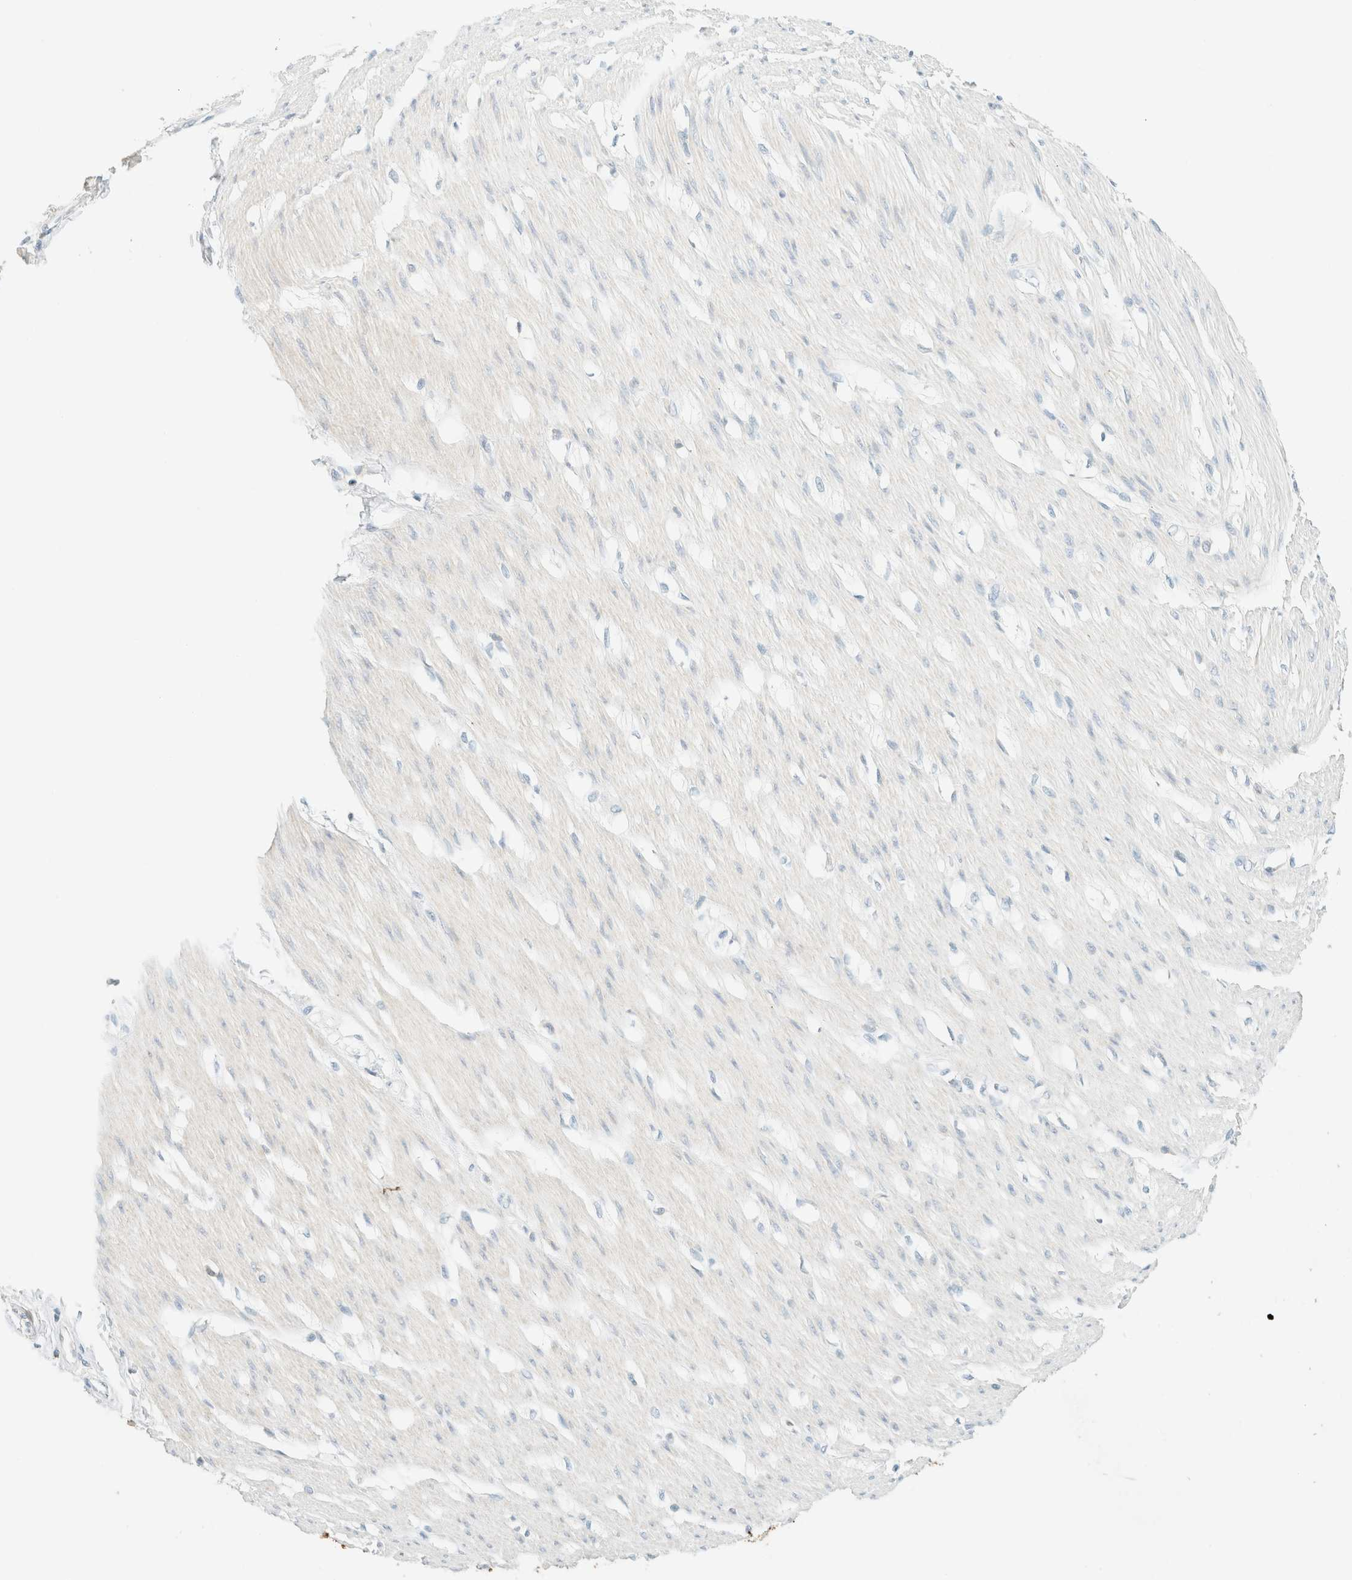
{"staining": {"intensity": "negative", "quantity": "none", "location": "none"}, "tissue": "smooth muscle", "cell_type": "Smooth muscle cells", "image_type": "normal", "snomed": [{"axis": "morphology", "description": "Normal tissue, NOS"}, {"axis": "morphology", "description": "Adenocarcinoma, NOS"}, {"axis": "topography", "description": "Smooth muscle"}, {"axis": "topography", "description": "Colon"}], "caption": "This is a histopathology image of immunohistochemistry staining of unremarkable smooth muscle, which shows no positivity in smooth muscle cells.", "gene": "GPA33", "patient": {"sex": "male", "age": 14}}